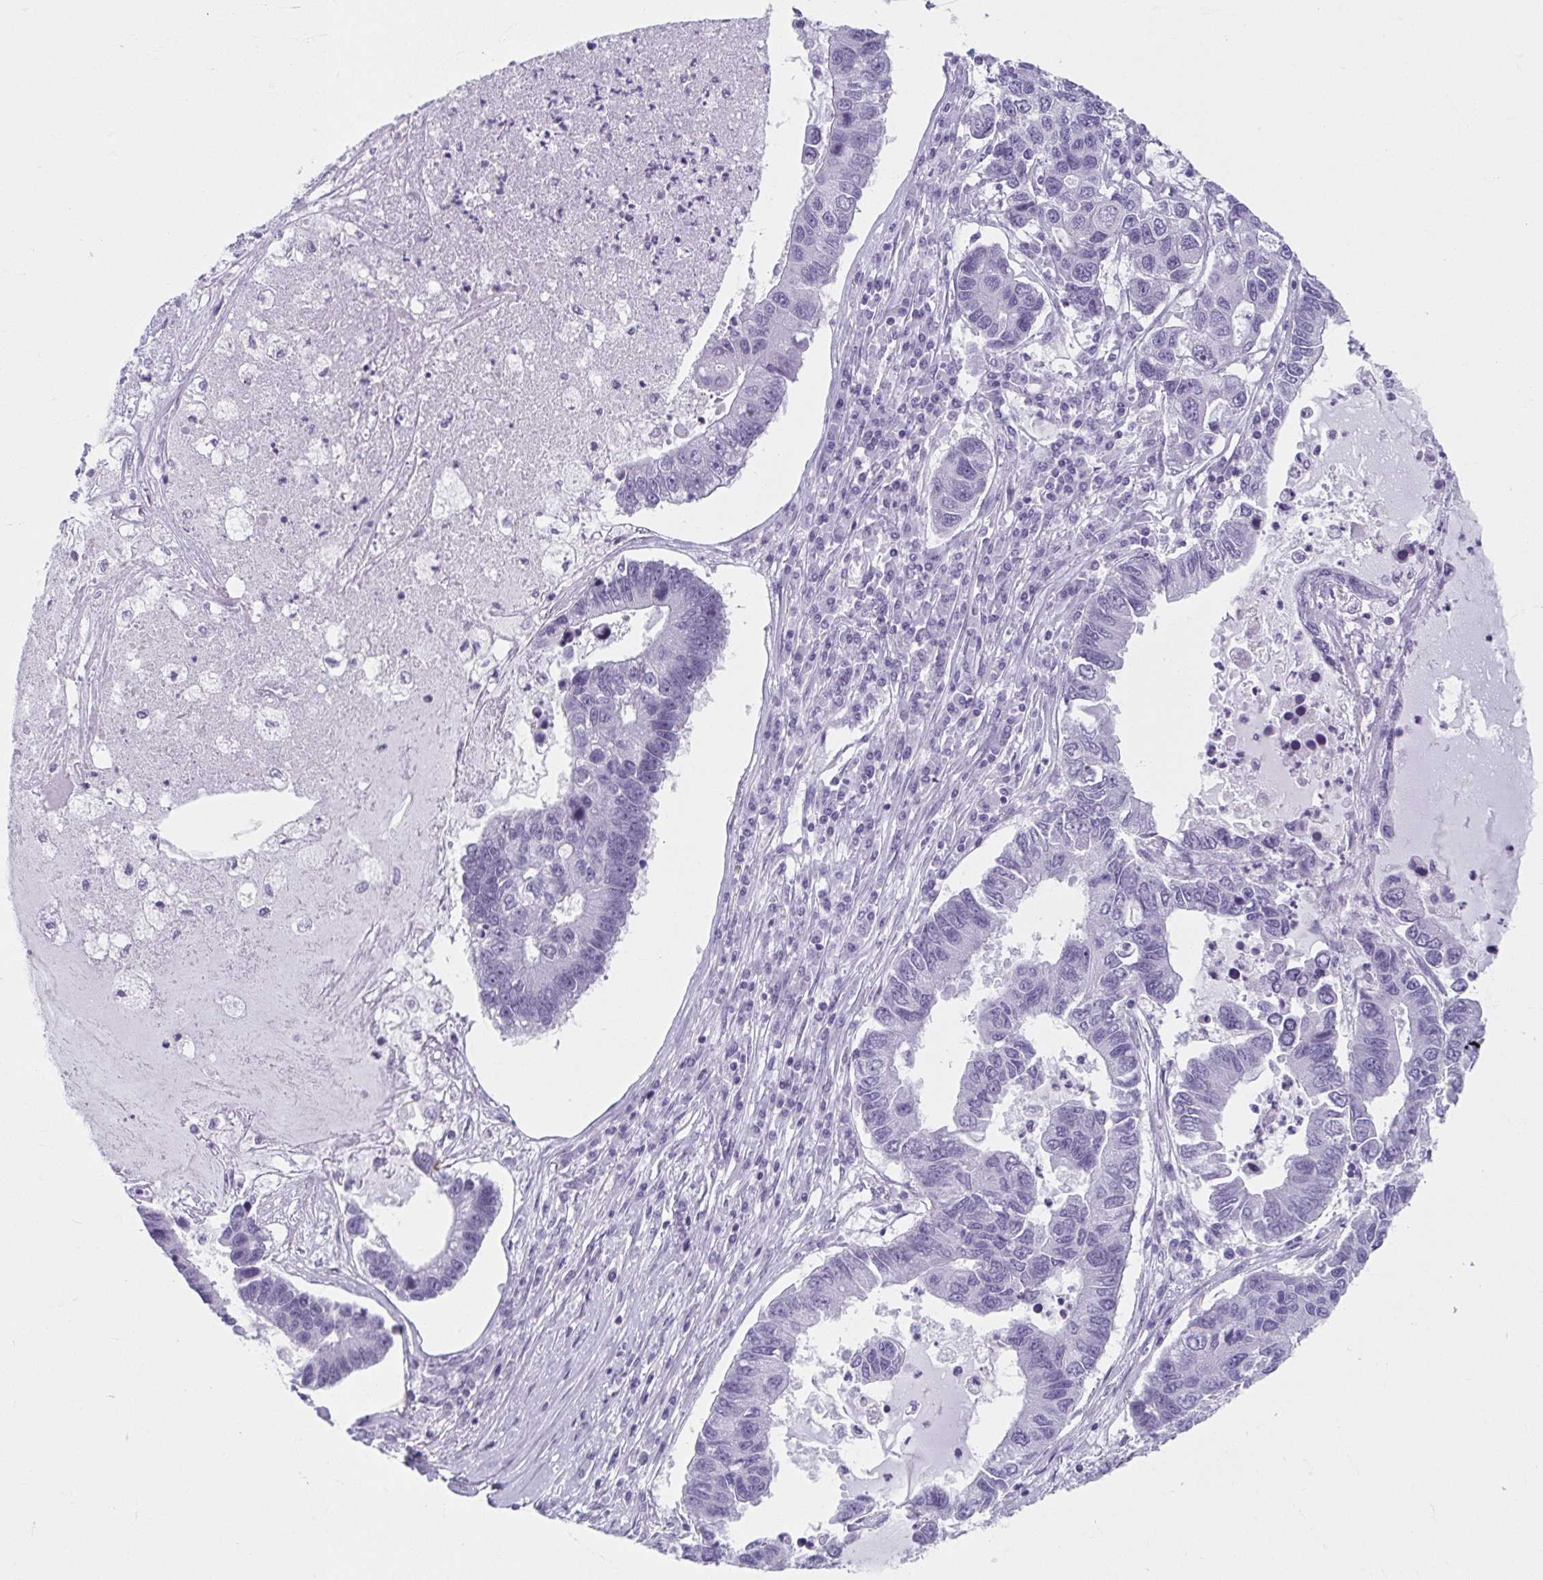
{"staining": {"intensity": "negative", "quantity": "none", "location": "none"}, "tissue": "lung cancer", "cell_type": "Tumor cells", "image_type": "cancer", "snomed": [{"axis": "morphology", "description": "Adenocarcinoma, NOS"}, {"axis": "topography", "description": "Bronchus"}, {"axis": "topography", "description": "Lung"}], "caption": "Lung adenocarcinoma stained for a protein using IHC shows no staining tumor cells.", "gene": "MOBP", "patient": {"sex": "female", "age": 51}}